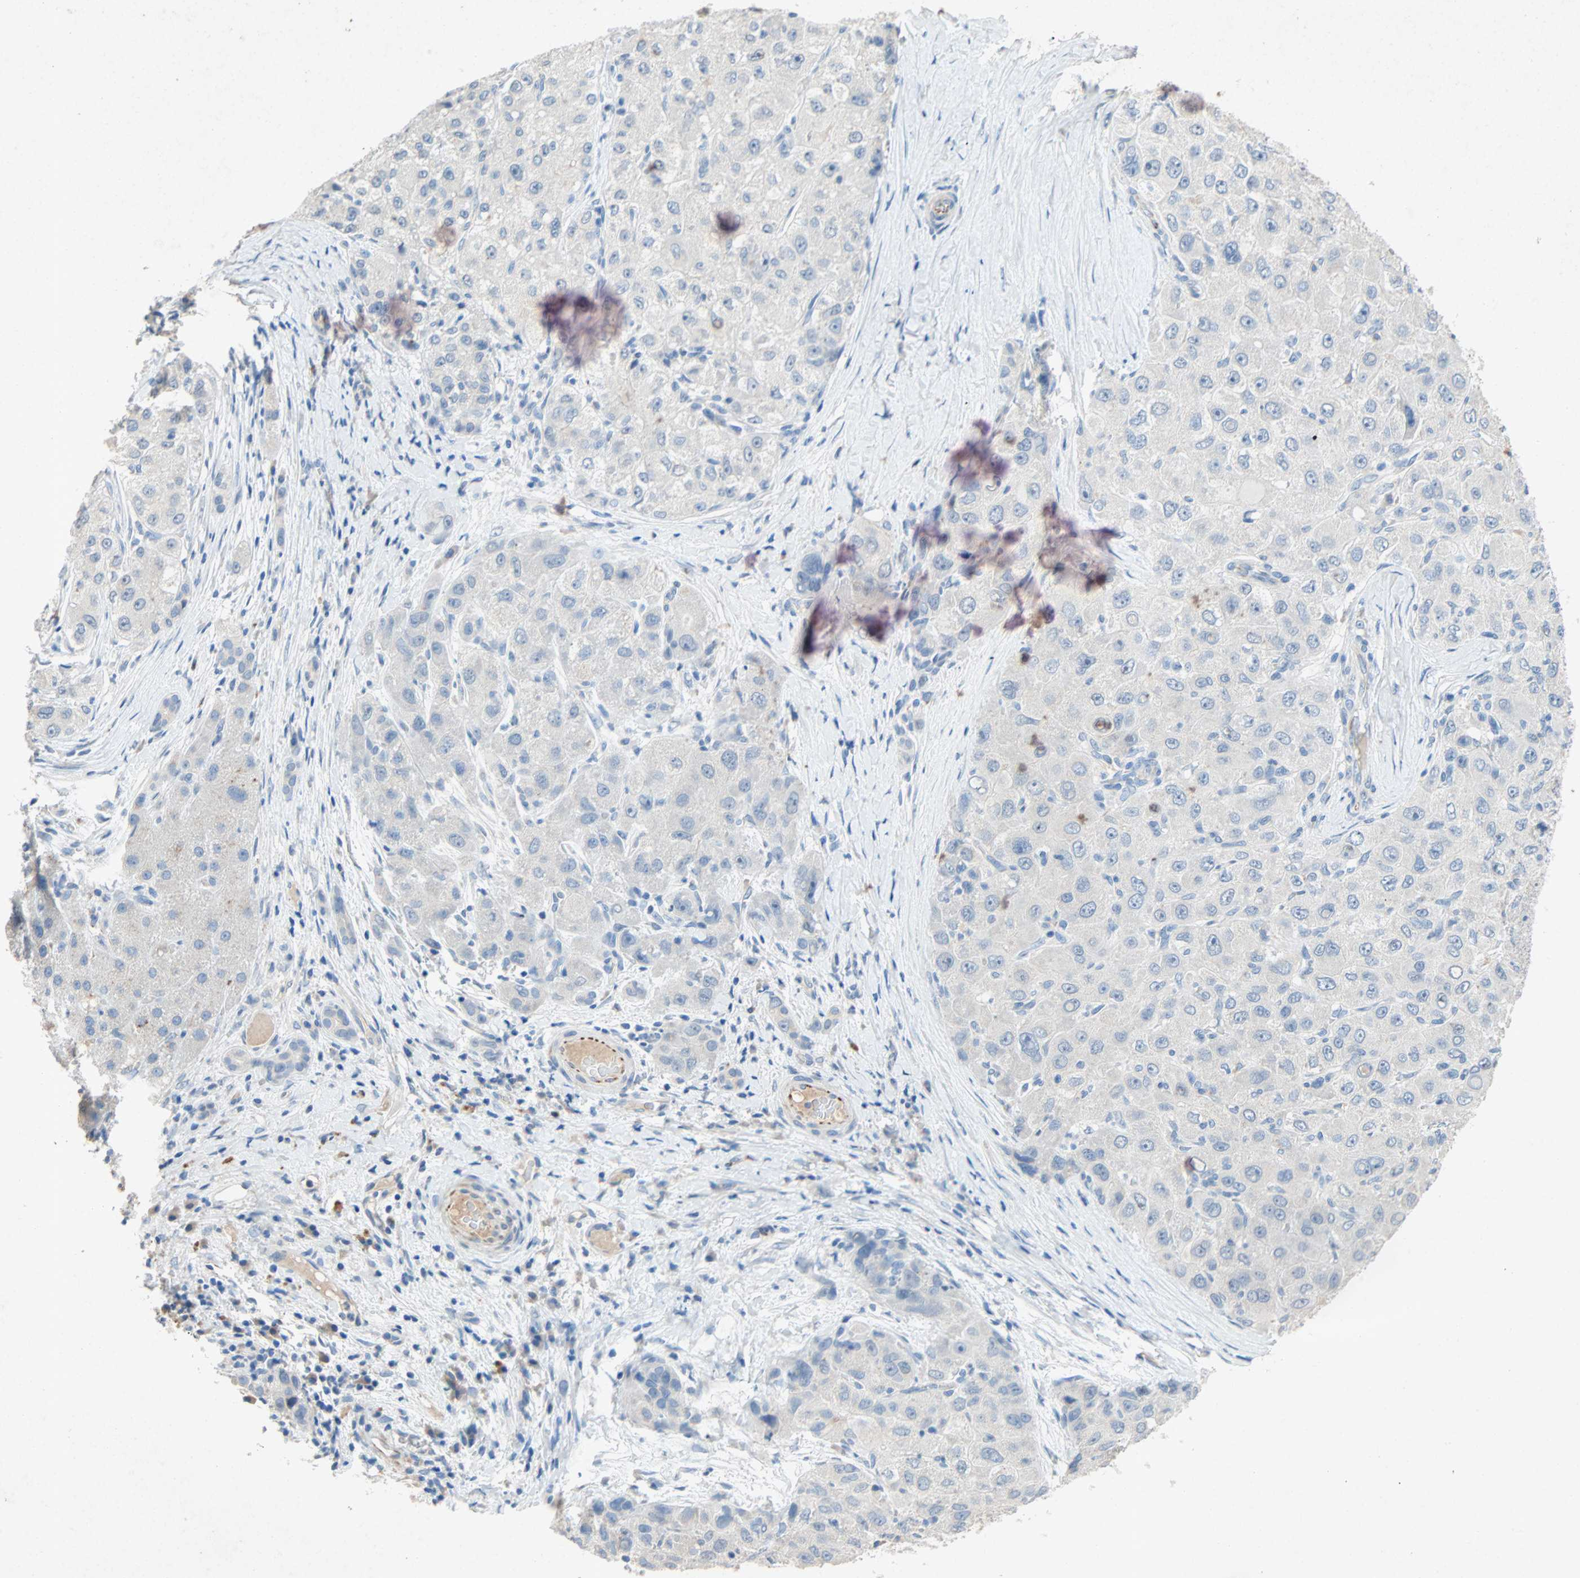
{"staining": {"intensity": "negative", "quantity": "none", "location": "none"}, "tissue": "liver cancer", "cell_type": "Tumor cells", "image_type": "cancer", "snomed": [{"axis": "morphology", "description": "Carcinoma, Hepatocellular, NOS"}, {"axis": "topography", "description": "Liver"}], "caption": "An immunohistochemistry photomicrograph of hepatocellular carcinoma (liver) is shown. There is no staining in tumor cells of hepatocellular carcinoma (liver).", "gene": "PCDHB2", "patient": {"sex": "male", "age": 80}}